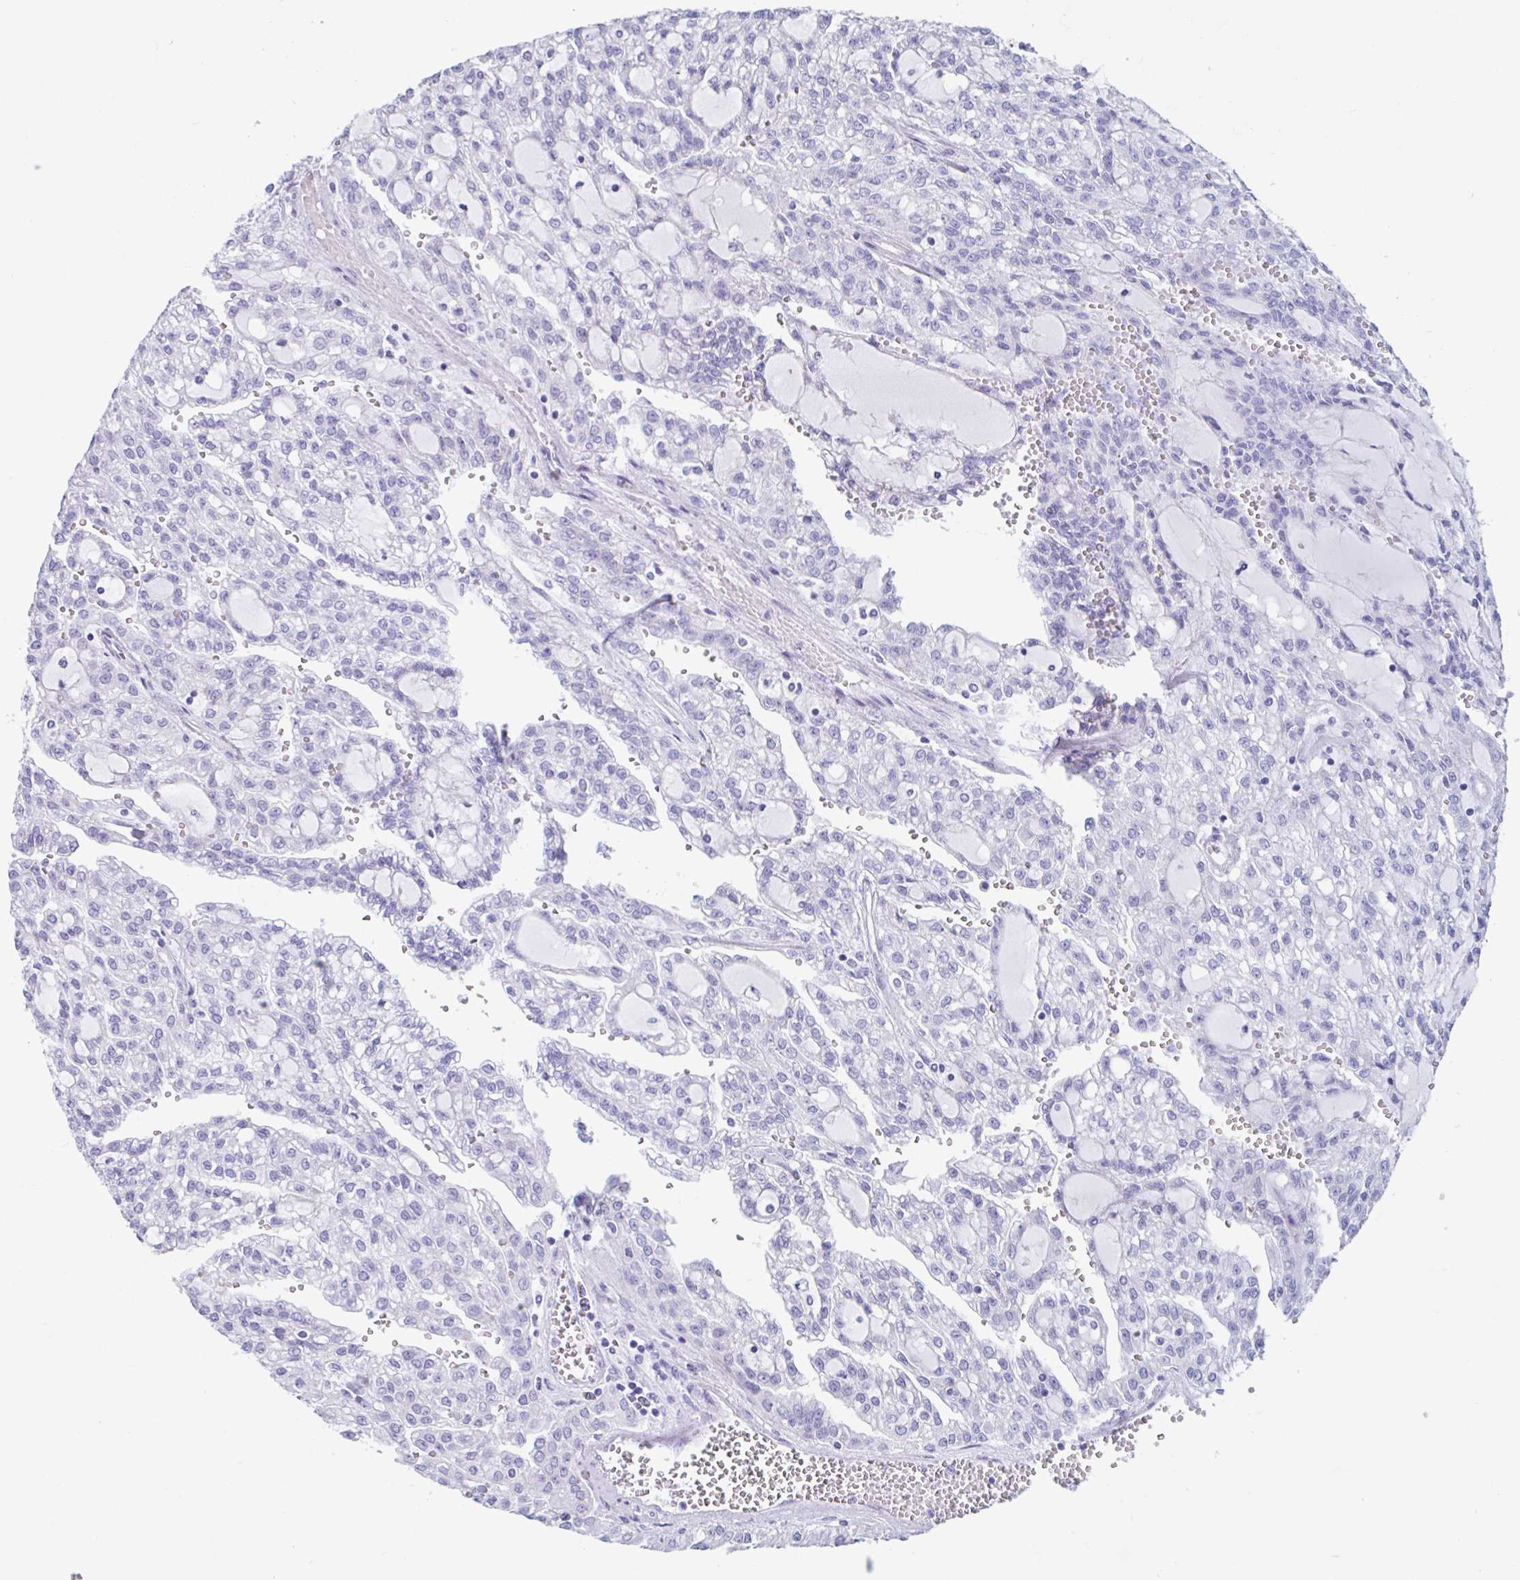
{"staining": {"intensity": "negative", "quantity": "none", "location": "none"}, "tissue": "renal cancer", "cell_type": "Tumor cells", "image_type": "cancer", "snomed": [{"axis": "morphology", "description": "Adenocarcinoma, NOS"}, {"axis": "topography", "description": "Kidney"}], "caption": "A photomicrograph of renal adenocarcinoma stained for a protein shows no brown staining in tumor cells.", "gene": "CPTP", "patient": {"sex": "male", "age": 63}}